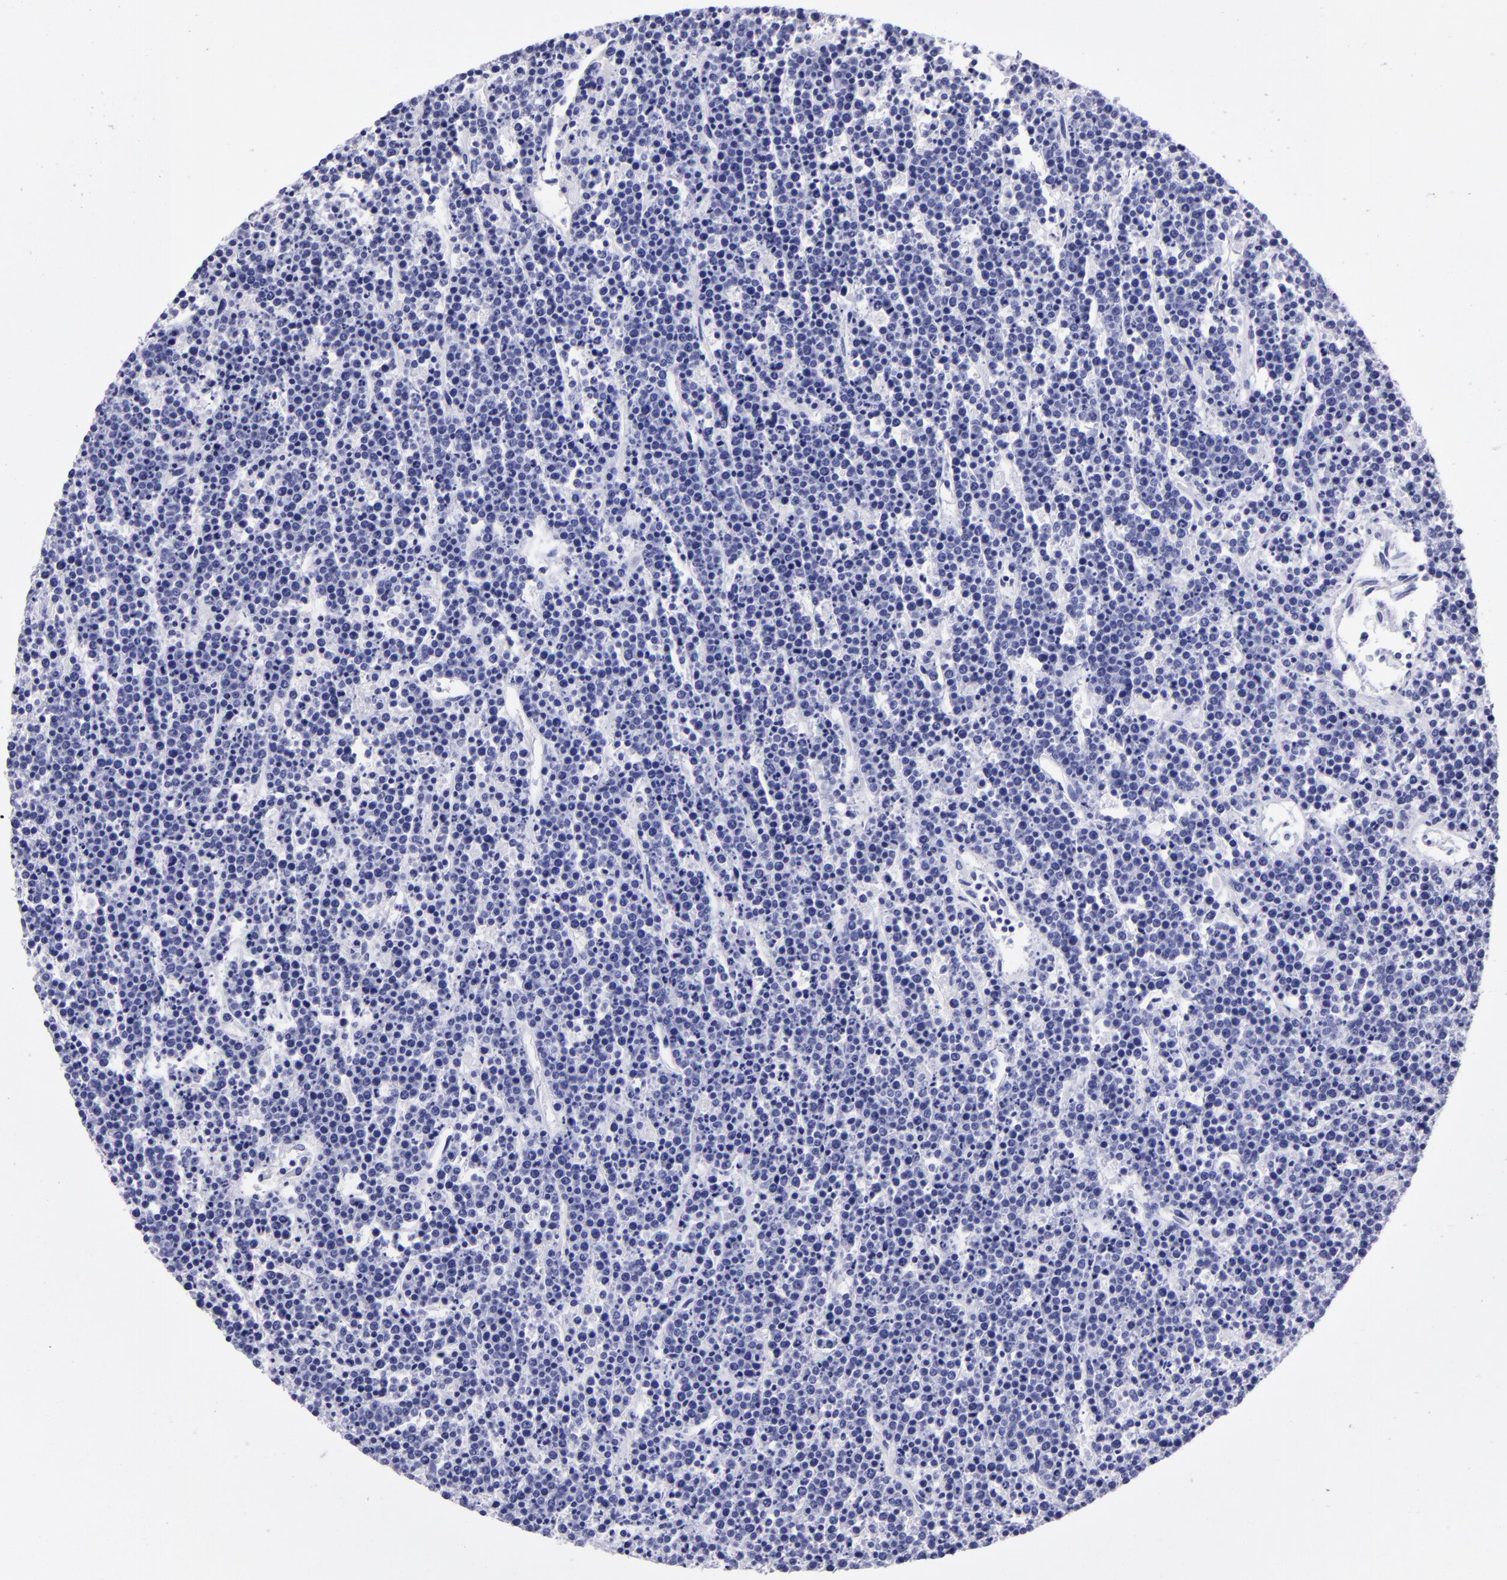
{"staining": {"intensity": "negative", "quantity": "none", "location": "none"}, "tissue": "lymphoma", "cell_type": "Tumor cells", "image_type": "cancer", "snomed": [{"axis": "morphology", "description": "Malignant lymphoma, non-Hodgkin's type, High grade"}, {"axis": "topography", "description": "Ovary"}], "caption": "Immunohistochemistry (IHC) of lymphoma displays no positivity in tumor cells. (DAB (3,3'-diaminobenzidine) IHC visualized using brightfield microscopy, high magnification).", "gene": "TYRP1", "patient": {"sex": "female", "age": 56}}